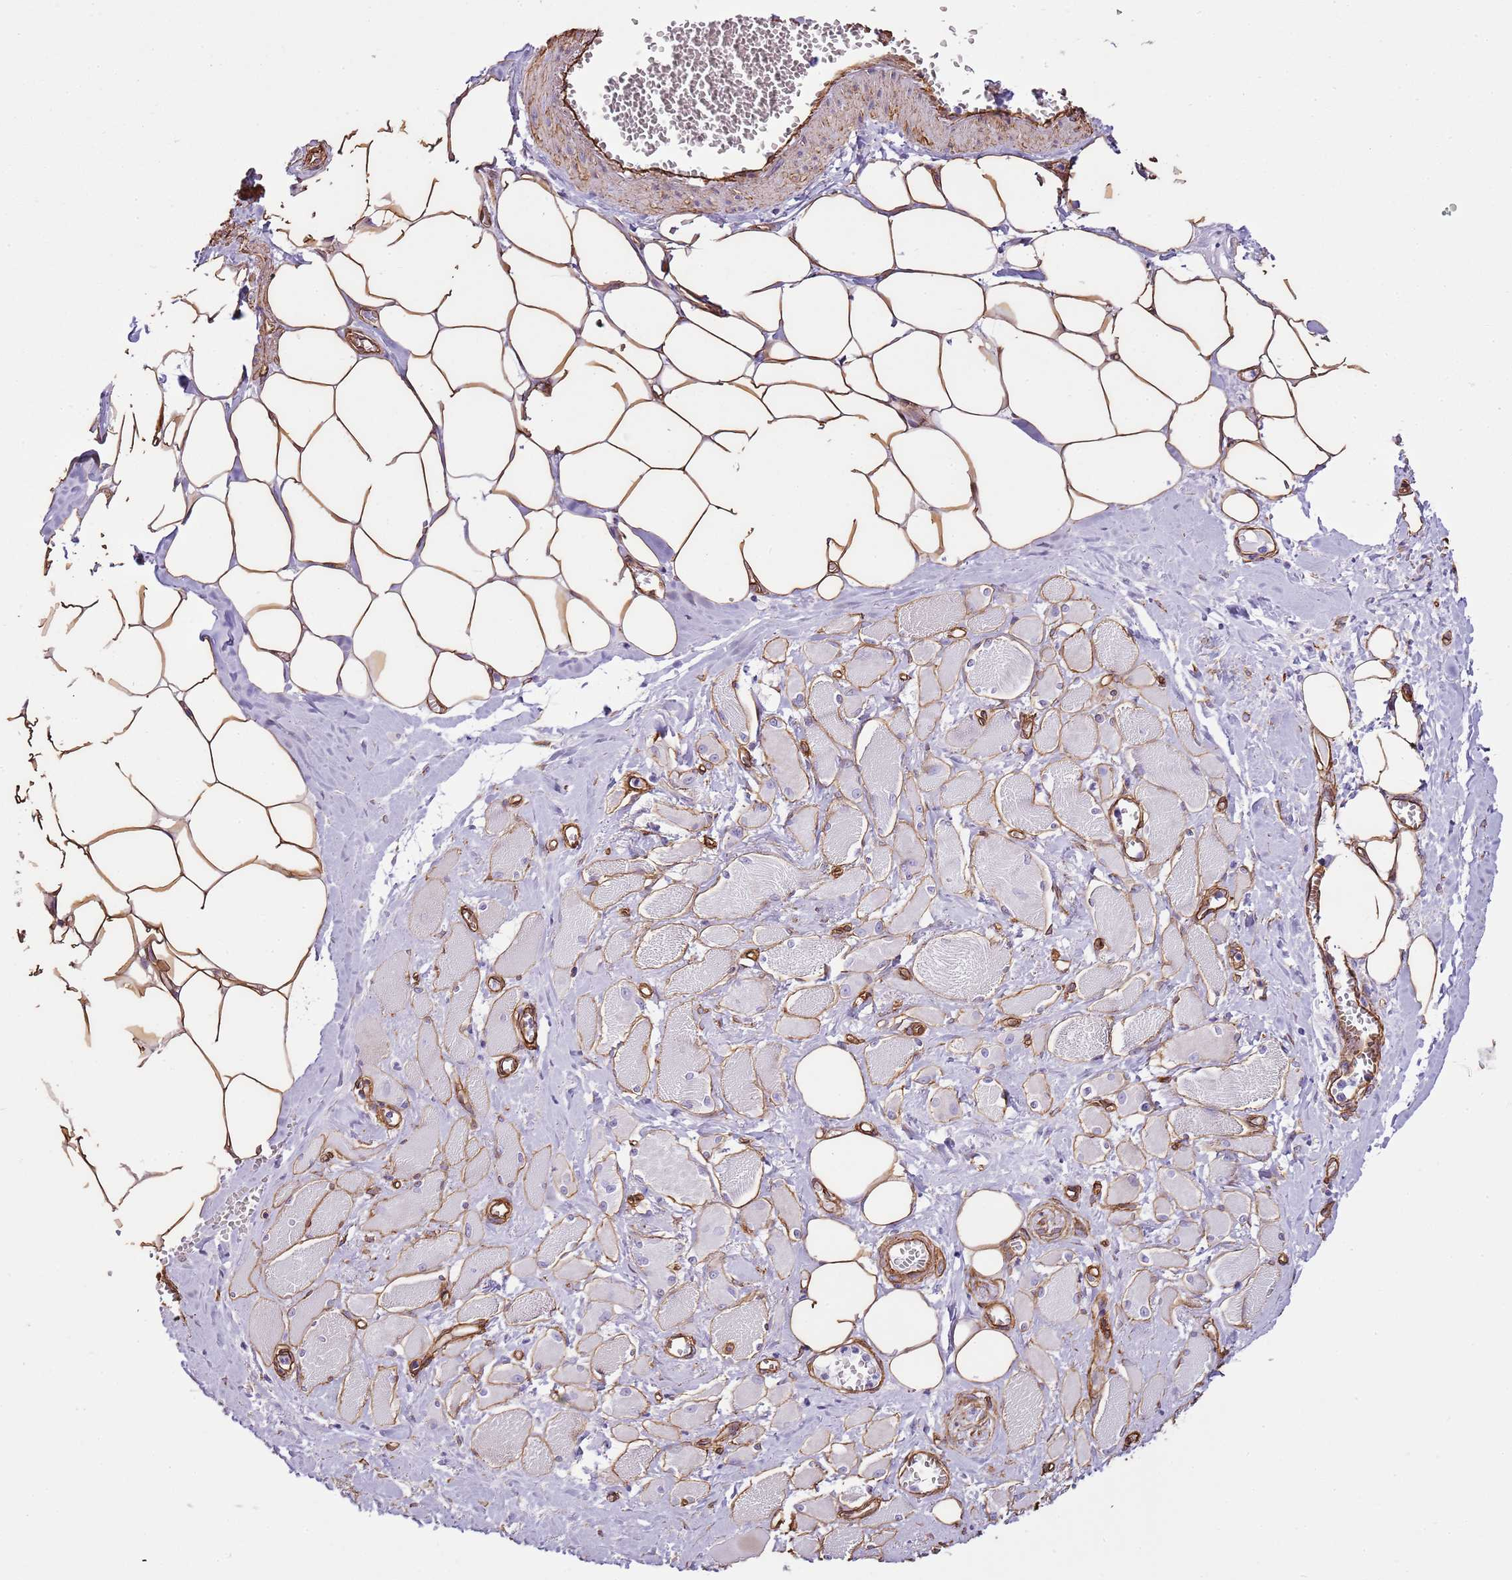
{"staining": {"intensity": "weak", "quantity": "25%-75%", "location": "cytoplasmic/membranous"}, "tissue": "skeletal muscle", "cell_type": "Myocytes", "image_type": "normal", "snomed": [{"axis": "morphology", "description": "Normal tissue, NOS"}, {"axis": "morphology", "description": "Basal cell carcinoma"}, {"axis": "topography", "description": "Skeletal muscle"}], "caption": "A micrograph showing weak cytoplasmic/membranous expression in approximately 25%-75% of myocytes in unremarkable skeletal muscle, as visualized by brown immunohistochemical staining.", "gene": "CTDSPL", "patient": {"sex": "female", "age": 64}}